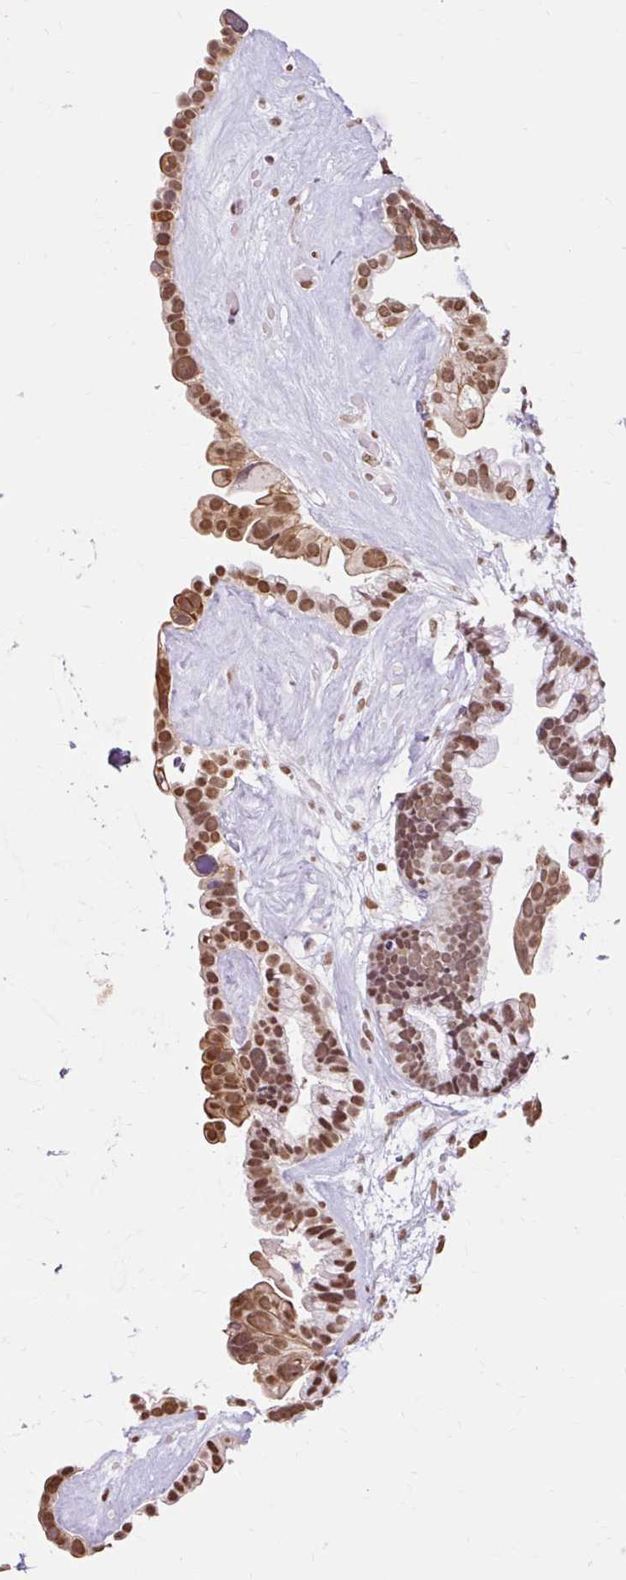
{"staining": {"intensity": "strong", "quantity": ">75%", "location": "cytoplasmic/membranous,nuclear"}, "tissue": "ovarian cancer", "cell_type": "Tumor cells", "image_type": "cancer", "snomed": [{"axis": "morphology", "description": "Cystadenocarcinoma, serous, NOS"}, {"axis": "topography", "description": "Ovary"}], "caption": "This histopathology image exhibits IHC staining of ovarian cancer (serous cystadenocarcinoma), with high strong cytoplasmic/membranous and nuclear positivity in approximately >75% of tumor cells.", "gene": "NPIPB12", "patient": {"sex": "female", "age": 56}}